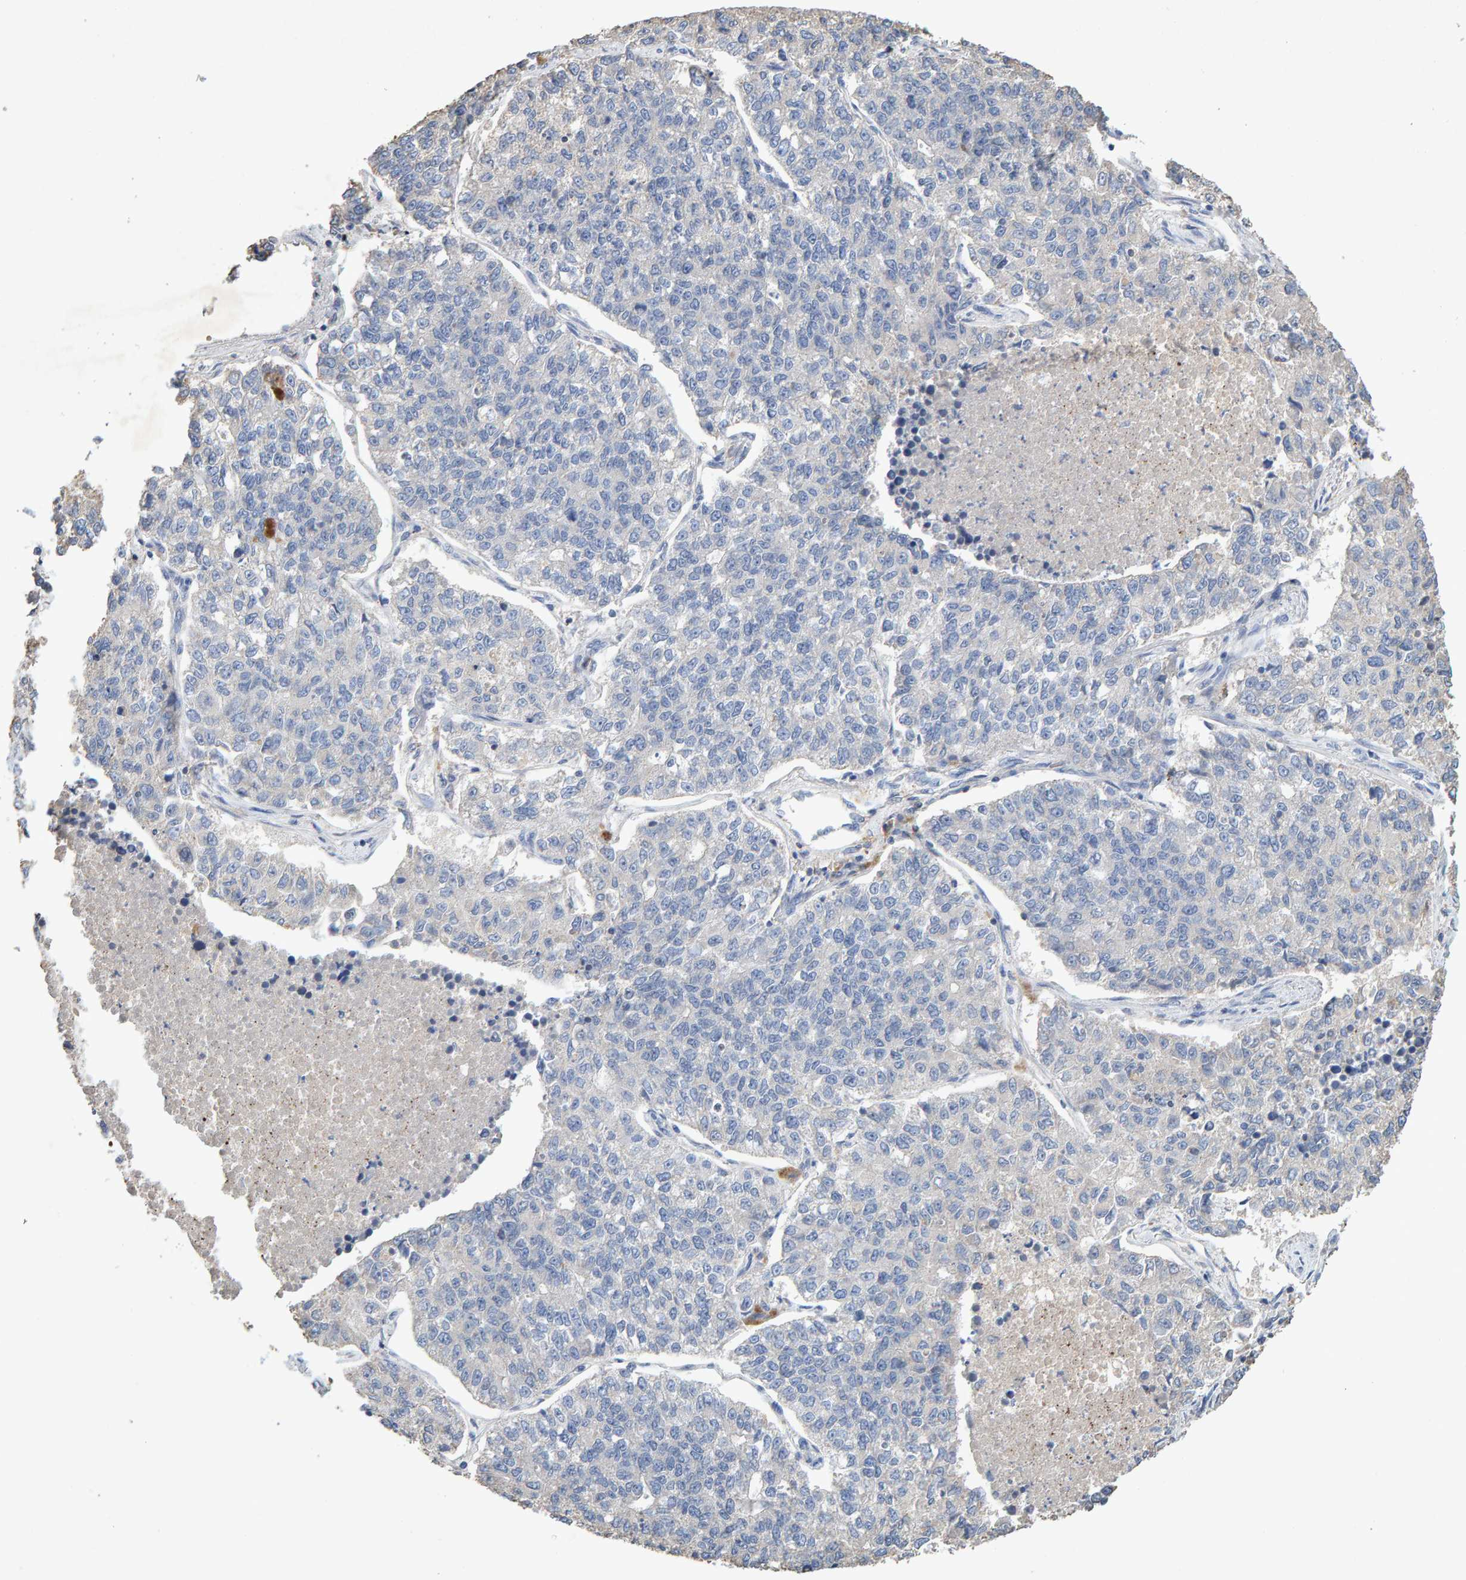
{"staining": {"intensity": "negative", "quantity": "none", "location": "none"}, "tissue": "lung cancer", "cell_type": "Tumor cells", "image_type": "cancer", "snomed": [{"axis": "morphology", "description": "Adenocarcinoma, NOS"}, {"axis": "topography", "description": "Lung"}], "caption": "This is an immunohistochemistry (IHC) image of human adenocarcinoma (lung). There is no staining in tumor cells.", "gene": "CTH", "patient": {"sex": "male", "age": 49}}